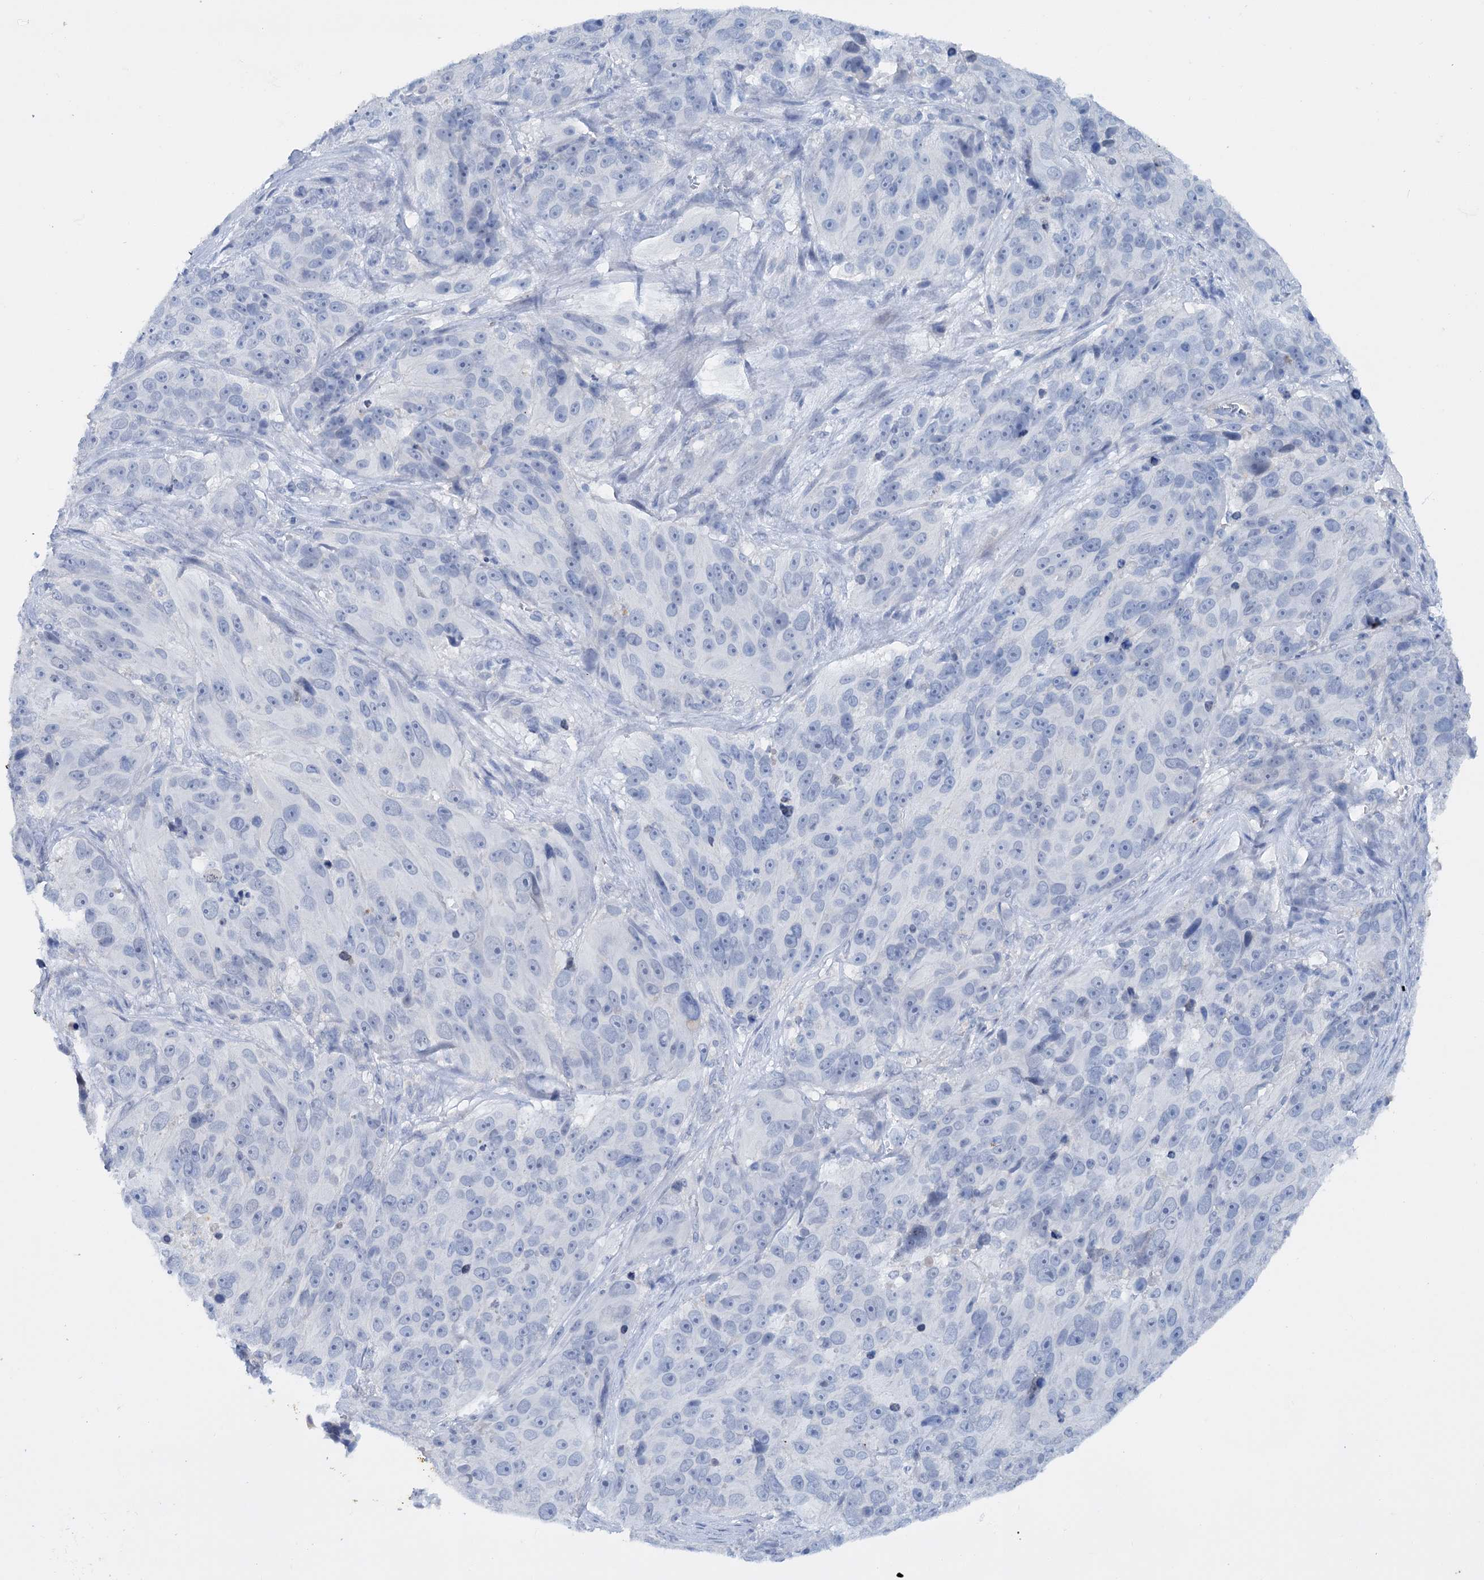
{"staining": {"intensity": "negative", "quantity": "none", "location": "none"}, "tissue": "melanoma", "cell_type": "Tumor cells", "image_type": "cancer", "snomed": [{"axis": "morphology", "description": "Malignant melanoma, NOS"}, {"axis": "topography", "description": "Skin"}], "caption": "A histopathology image of melanoma stained for a protein exhibits no brown staining in tumor cells. (Stains: DAB IHC with hematoxylin counter stain, Microscopy: brightfield microscopy at high magnification).", "gene": "FAAP20", "patient": {"sex": "male", "age": 84}}